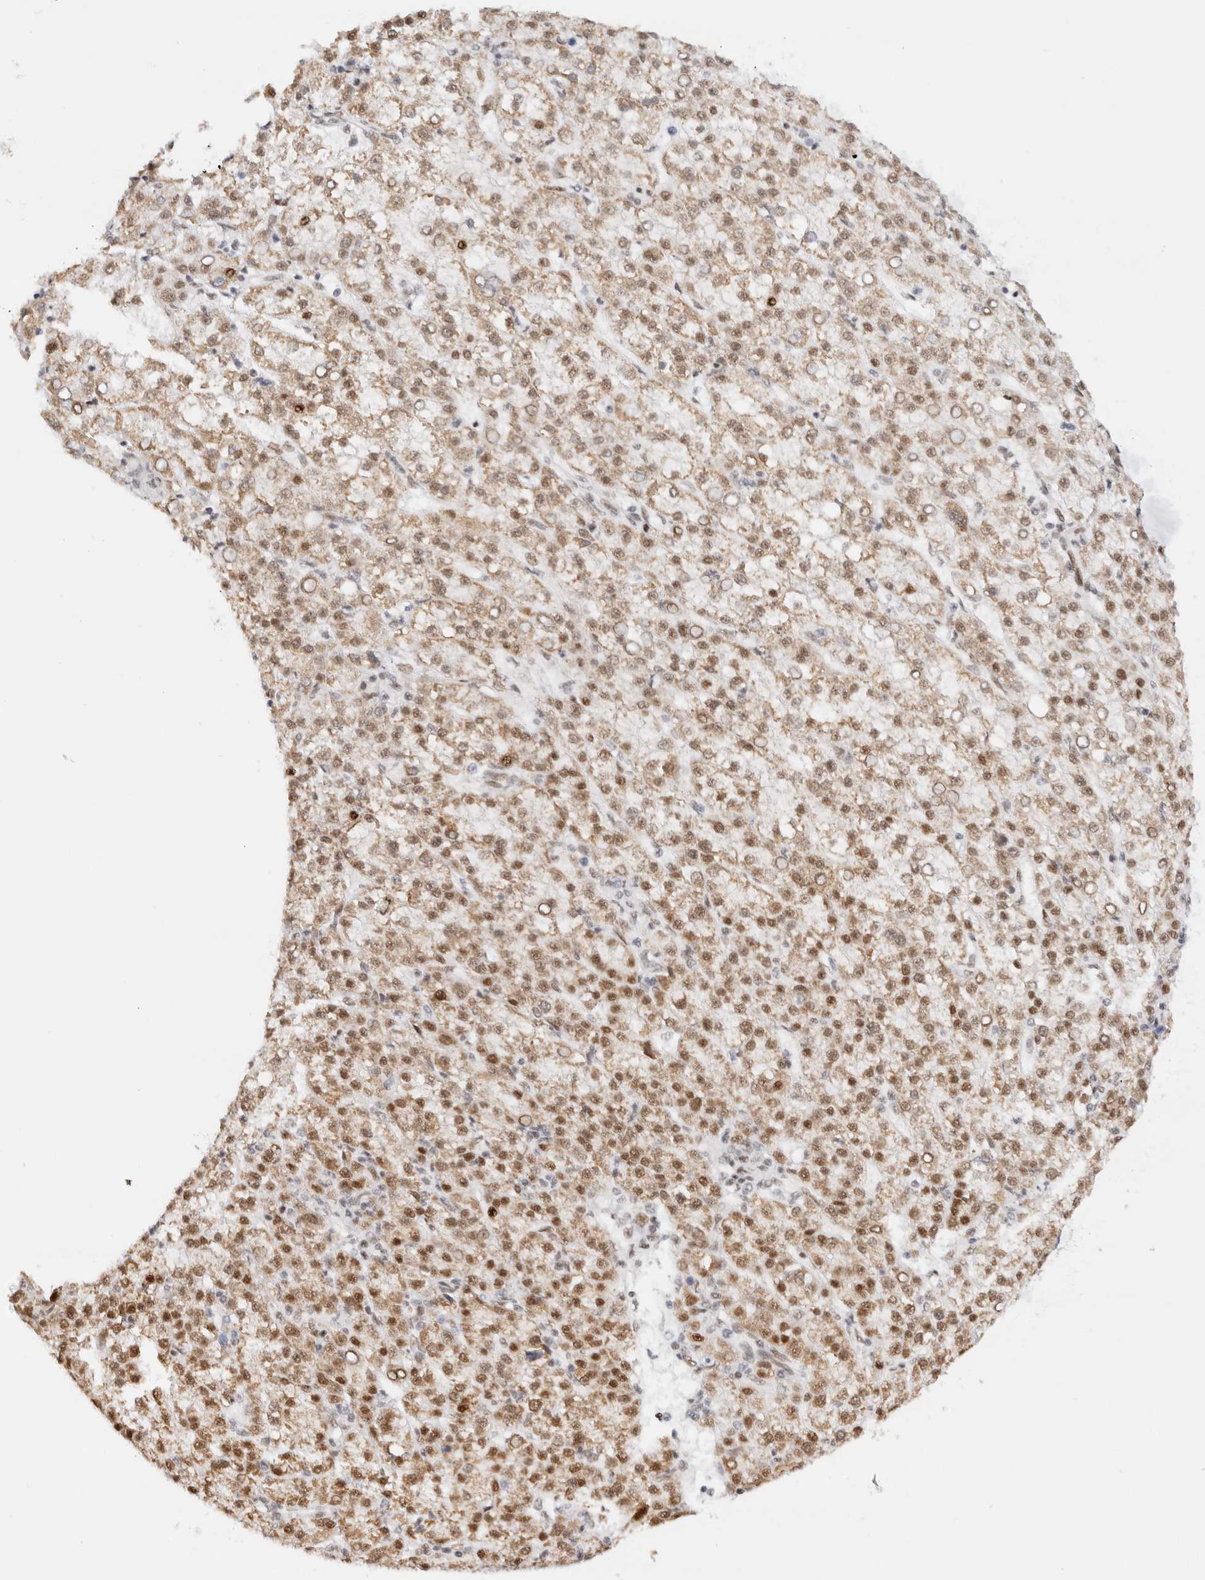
{"staining": {"intensity": "moderate", "quantity": ">75%", "location": "cytoplasmic/membranous,nuclear"}, "tissue": "liver cancer", "cell_type": "Tumor cells", "image_type": "cancer", "snomed": [{"axis": "morphology", "description": "Carcinoma, Hepatocellular, NOS"}, {"axis": "topography", "description": "Liver"}], "caption": "Human liver cancer (hepatocellular carcinoma) stained for a protein (brown) displays moderate cytoplasmic/membranous and nuclear positive expression in about >75% of tumor cells.", "gene": "ZNF282", "patient": {"sex": "female", "age": 58}}